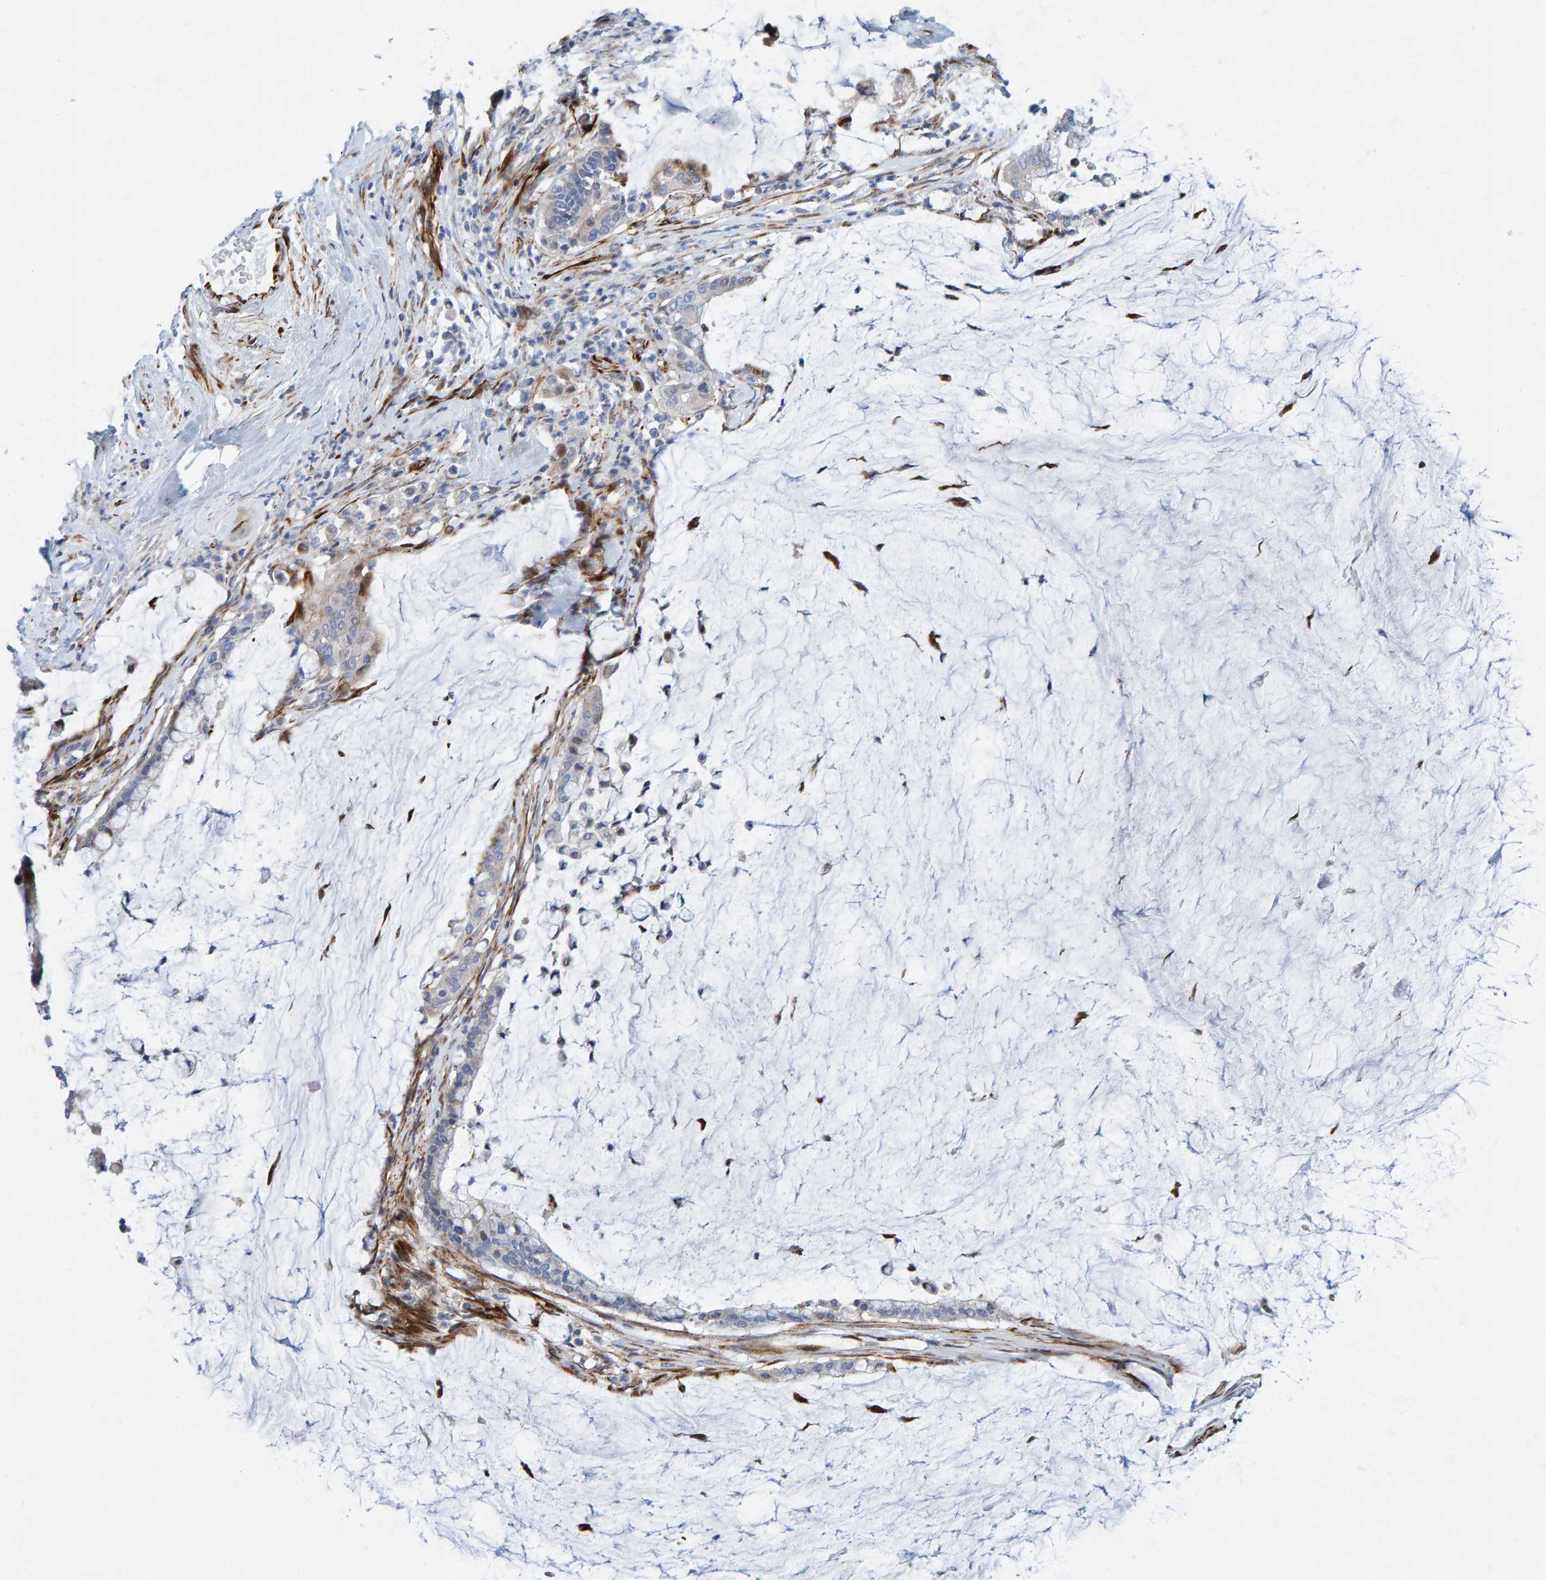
{"staining": {"intensity": "negative", "quantity": "none", "location": "none"}, "tissue": "pancreatic cancer", "cell_type": "Tumor cells", "image_type": "cancer", "snomed": [{"axis": "morphology", "description": "Adenocarcinoma, NOS"}, {"axis": "topography", "description": "Pancreas"}], "caption": "Pancreatic cancer was stained to show a protein in brown. There is no significant staining in tumor cells. Brightfield microscopy of immunohistochemistry stained with DAB (brown) and hematoxylin (blue), captured at high magnification.", "gene": "POLG2", "patient": {"sex": "male", "age": 41}}